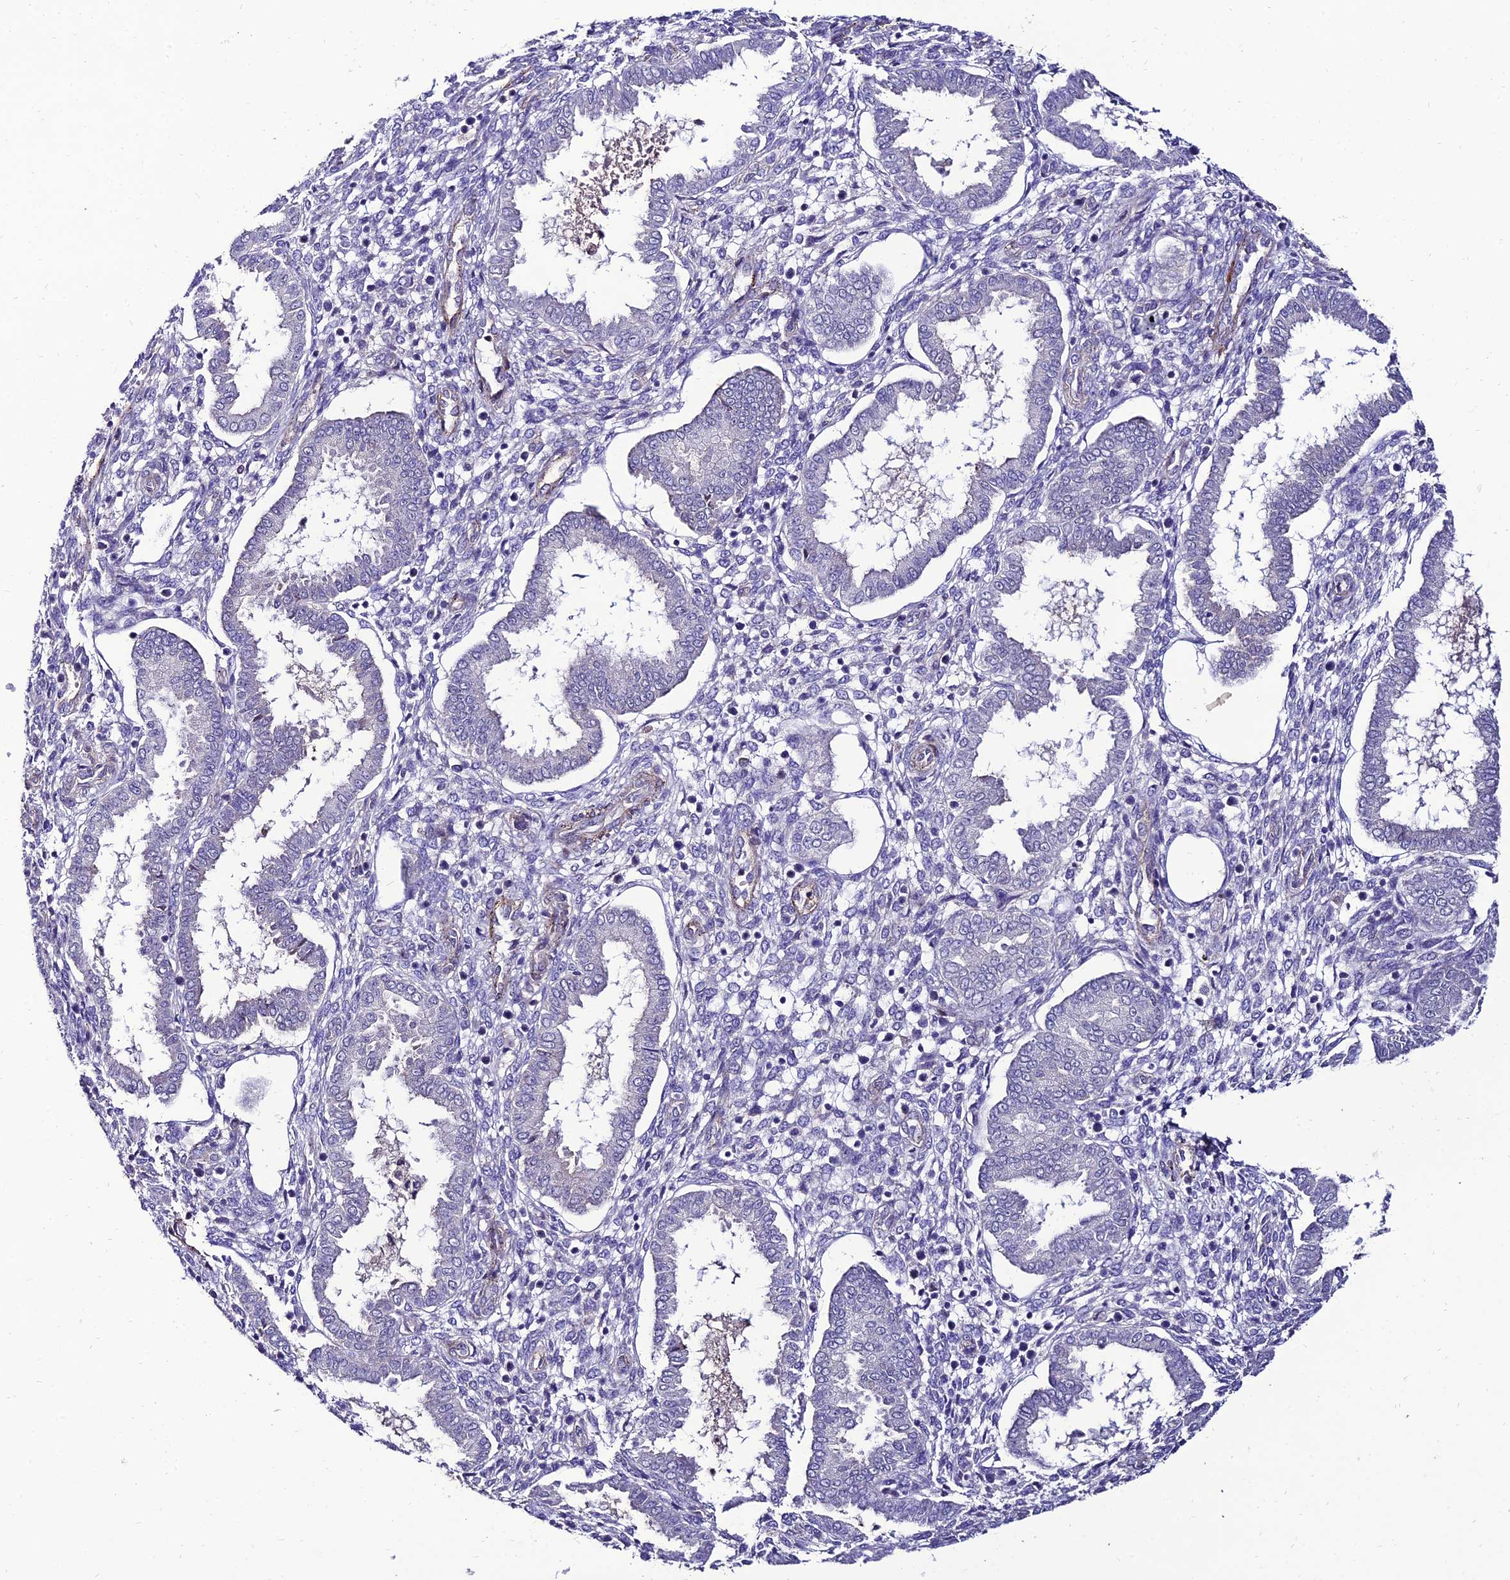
{"staining": {"intensity": "negative", "quantity": "none", "location": "none"}, "tissue": "endometrium", "cell_type": "Cells in endometrial stroma", "image_type": "normal", "snomed": [{"axis": "morphology", "description": "Normal tissue, NOS"}, {"axis": "topography", "description": "Endometrium"}], "caption": "Immunohistochemistry image of unremarkable endometrium stained for a protein (brown), which displays no staining in cells in endometrial stroma.", "gene": "ALDH3B2", "patient": {"sex": "female", "age": 24}}